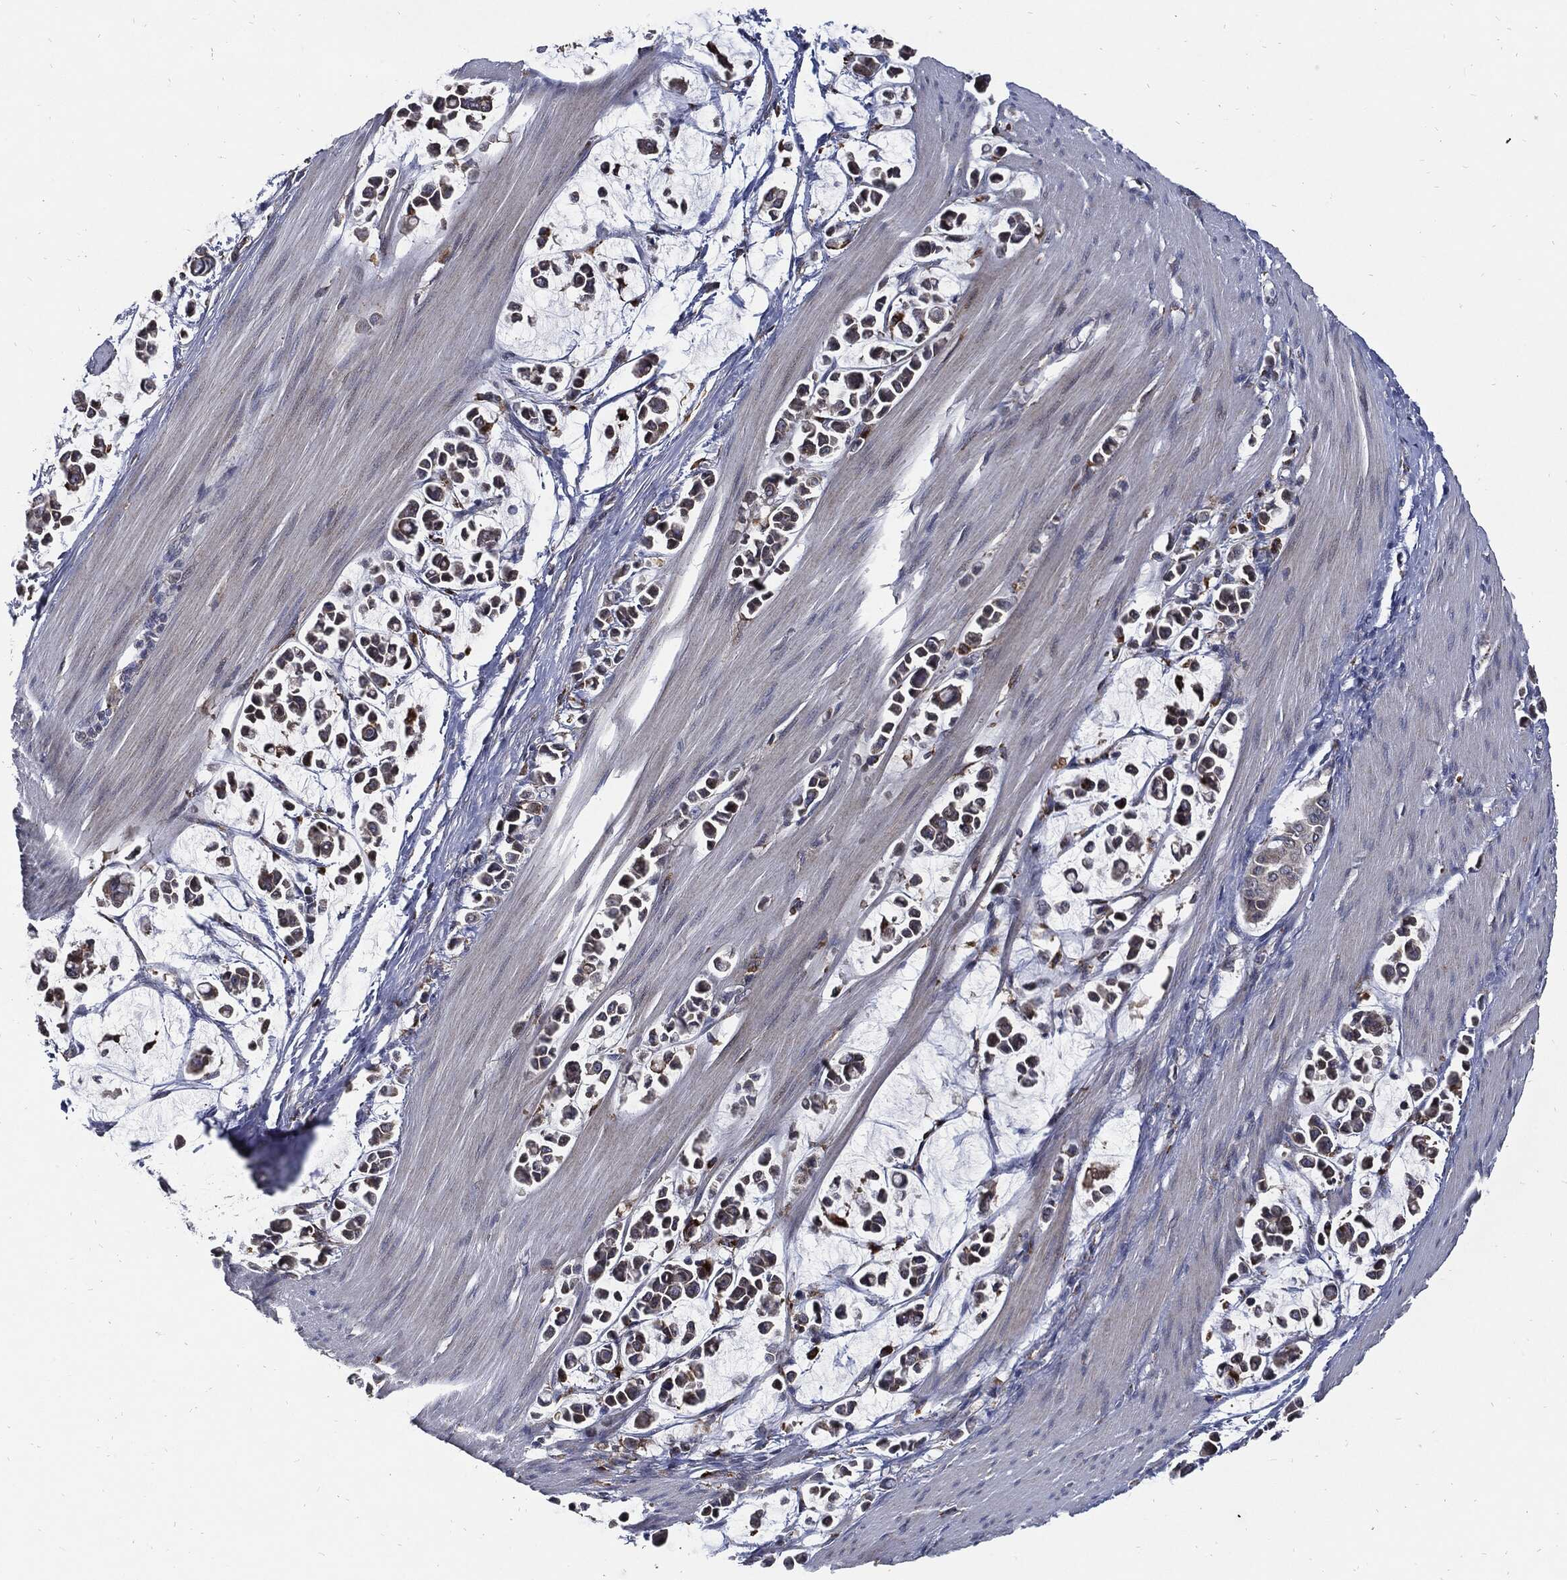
{"staining": {"intensity": "weak", "quantity": "25%-75%", "location": "cytoplasmic/membranous"}, "tissue": "stomach cancer", "cell_type": "Tumor cells", "image_type": "cancer", "snomed": [{"axis": "morphology", "description": "Adenocarcinoma, NOS"}, {"axis": "topography", "description": "Stomach"}], "caption": "IHC micrograph of neoplastic tissue: human stomach cancer (adenocarcinoma) stained using immunohistochemistry (IHC) shows low levels of weak protein expression localized specifically in the cytoplasmic/membranous of tumor cells, appearing as a cytoplasmic/membranous brown color.", "gene": "SLC31A2", "patient": {"sex": "male", "age": 82}}